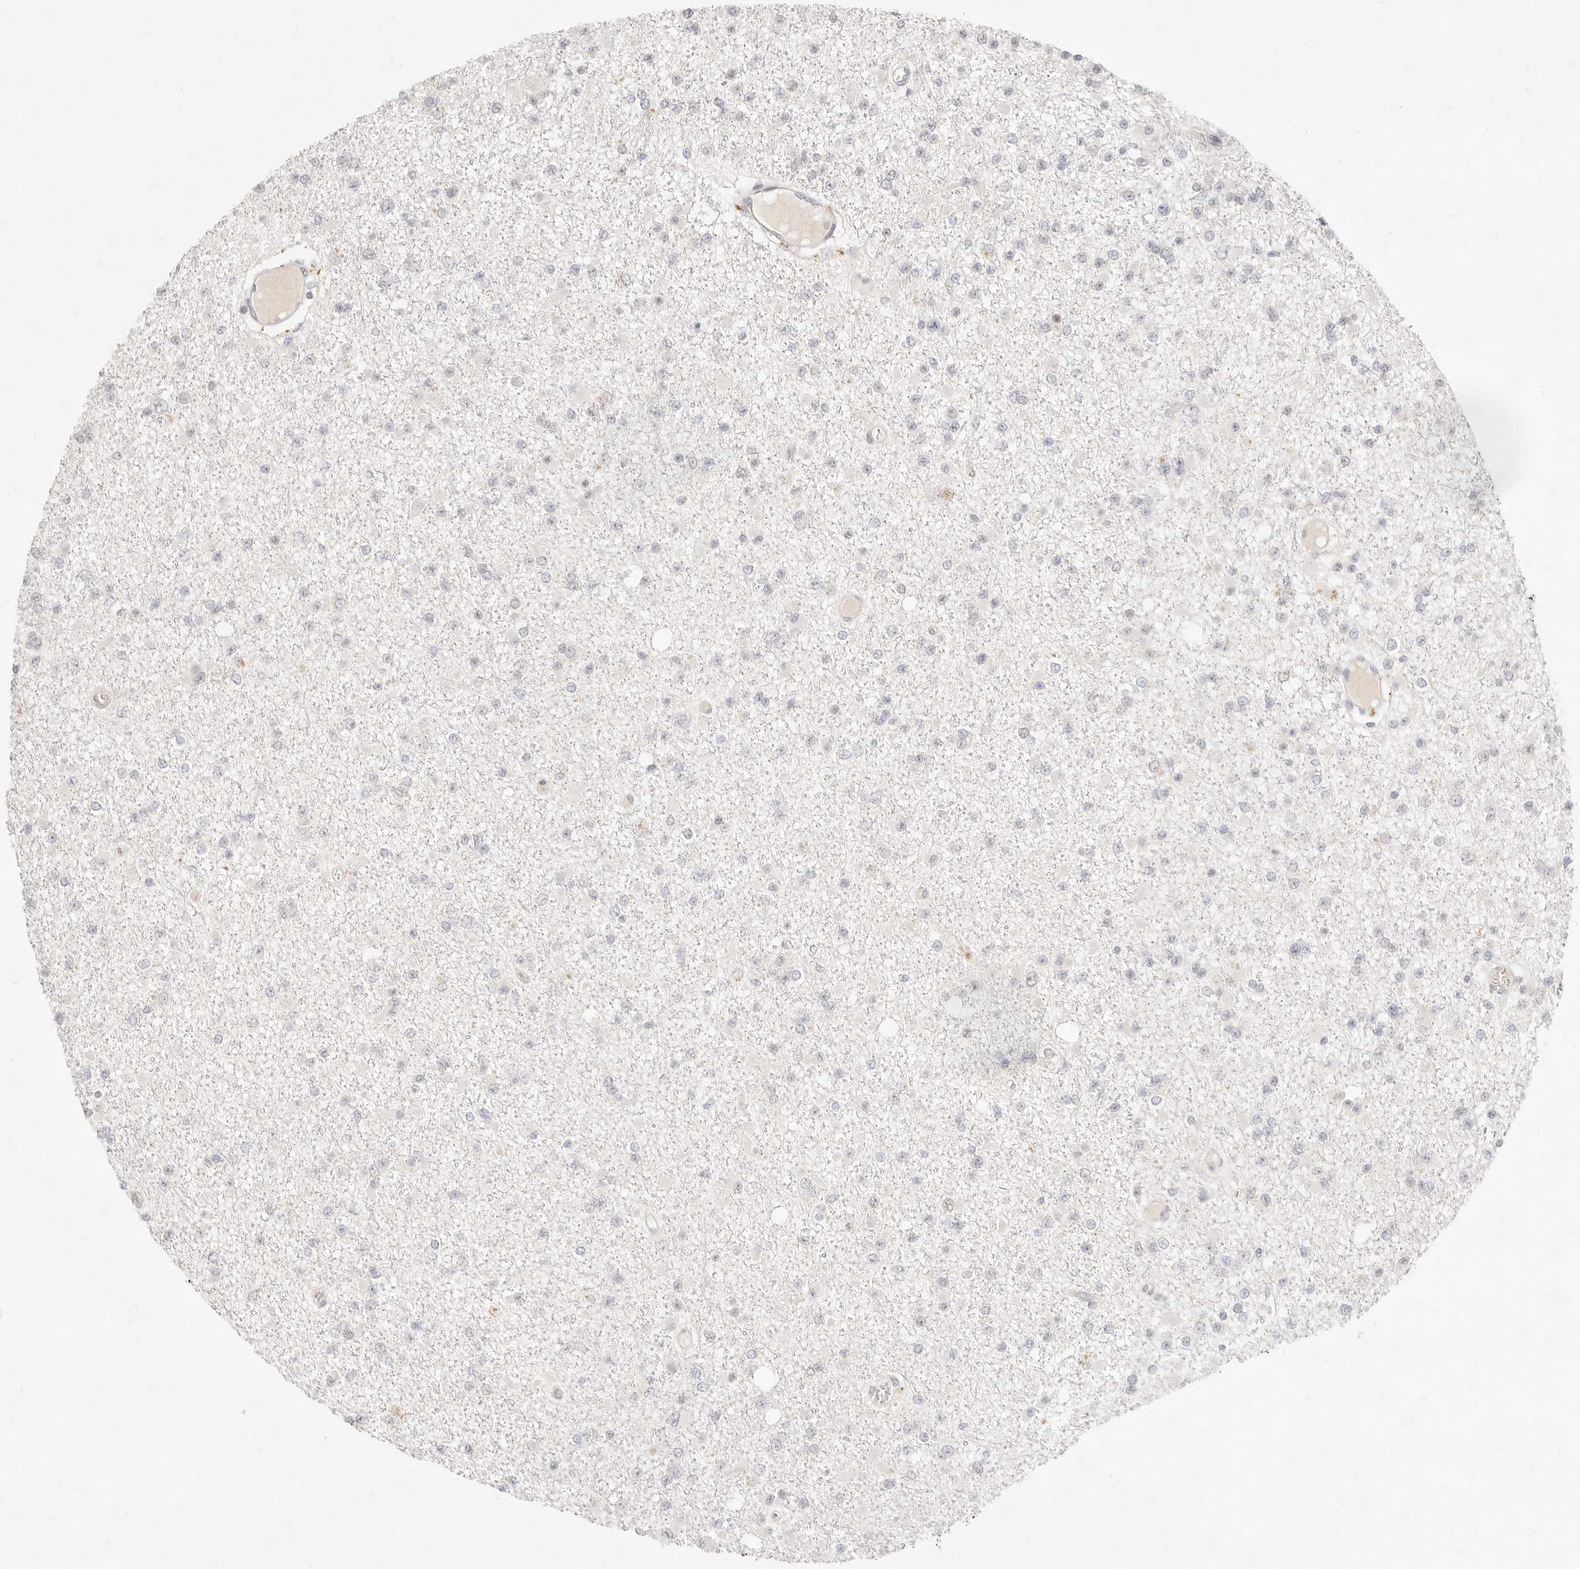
{"staining": {"intensity": "negative", "quantity": "none", "location": "none"}, "tissue": "glioma", "cell_type": "Tumor cells", "image_type": "cancer", "snomed": [{"axis": "morphology", "description": "Glioma, malignant, Low grade"}, {"axis": "topography", "description": "Brain"}], "caption": "Malignant glioma (low-grade) stained for a protein using immunohistochemistry (IHC) exhibits no expression tumor cells.", "gene": "ASCL3", "patient": {"sex": "female", "age": 22}}